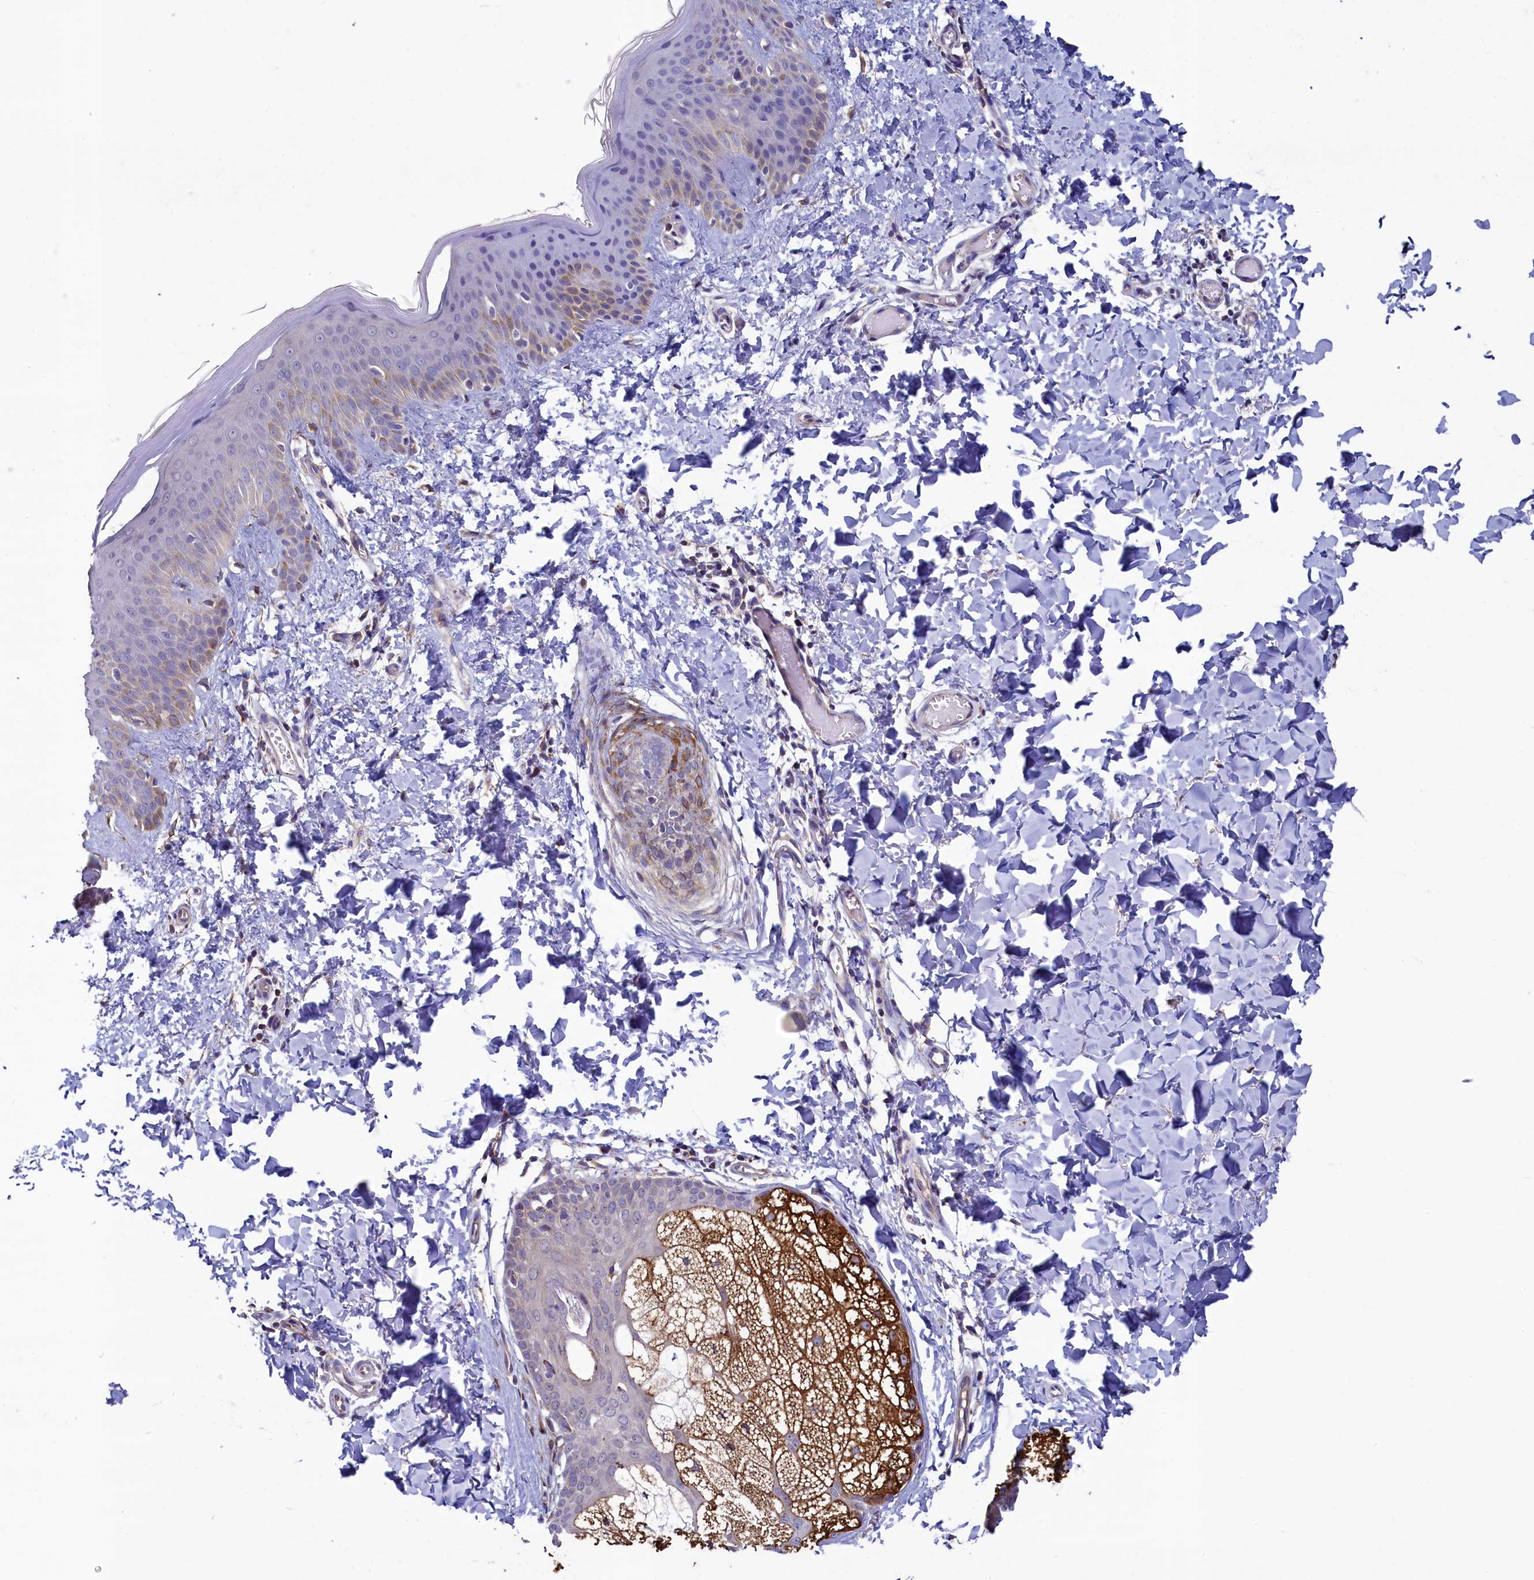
{"staining": {"intensity": "weak", "quantity": "25%-75%", "location": "cytoplasmic/membranous"}, "tissue": "skin", "cell_type": "Fibroblasts", "image_type": "normal", "snomed": [{"axis": "morphology", "description": "Normal tissue, NOS"}, {"axis": "topography", "description": "Skin"}], "caption": "Immunohistochemical staining of benign skin demonstrates weak cytoplasmic/membranous protein expression in about 25%-75% of fibroblasts. (IHC, brightfield microscopy, high magnification).", "gene": "SPATA2L", "patient": {"sex": "male", "age": 36}}